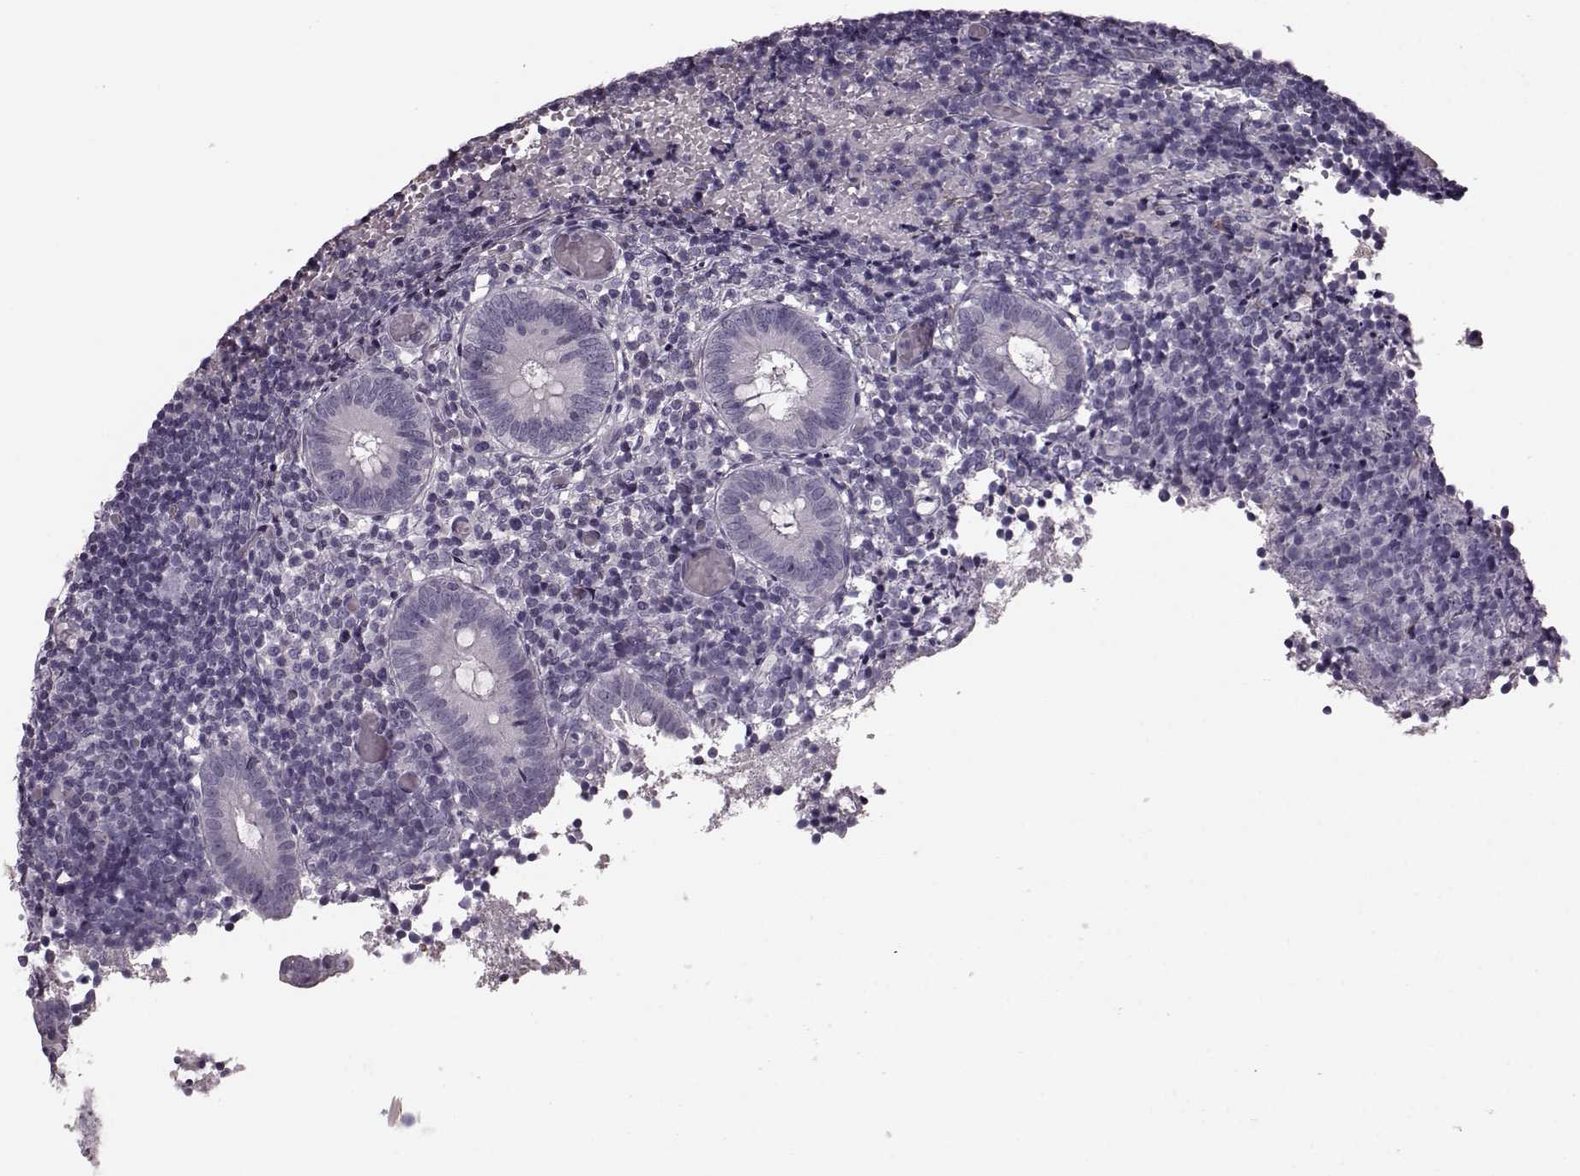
{"staining": {"intensity": "negative", "quantity": "none", "location": "none"}, "tissue": "appendix", "cell_type": "Glandular cells", "image_type": "normal", "snomed": [{"axis": "morphology", "description": "Normal tissue, NOS"}, {"axis": "topography", "description": "Appendix"}], "caption": "This image is of benign appendix stained with immunohistochemistry to label a protein in brown with the nuclei are counter-stained blue. There is no staining in glandular cells. (Immunohistochemistry, brightfield microscopy, high magnification).", "gene": "CST7", "patient": {"sex": "female", "age": 32}}